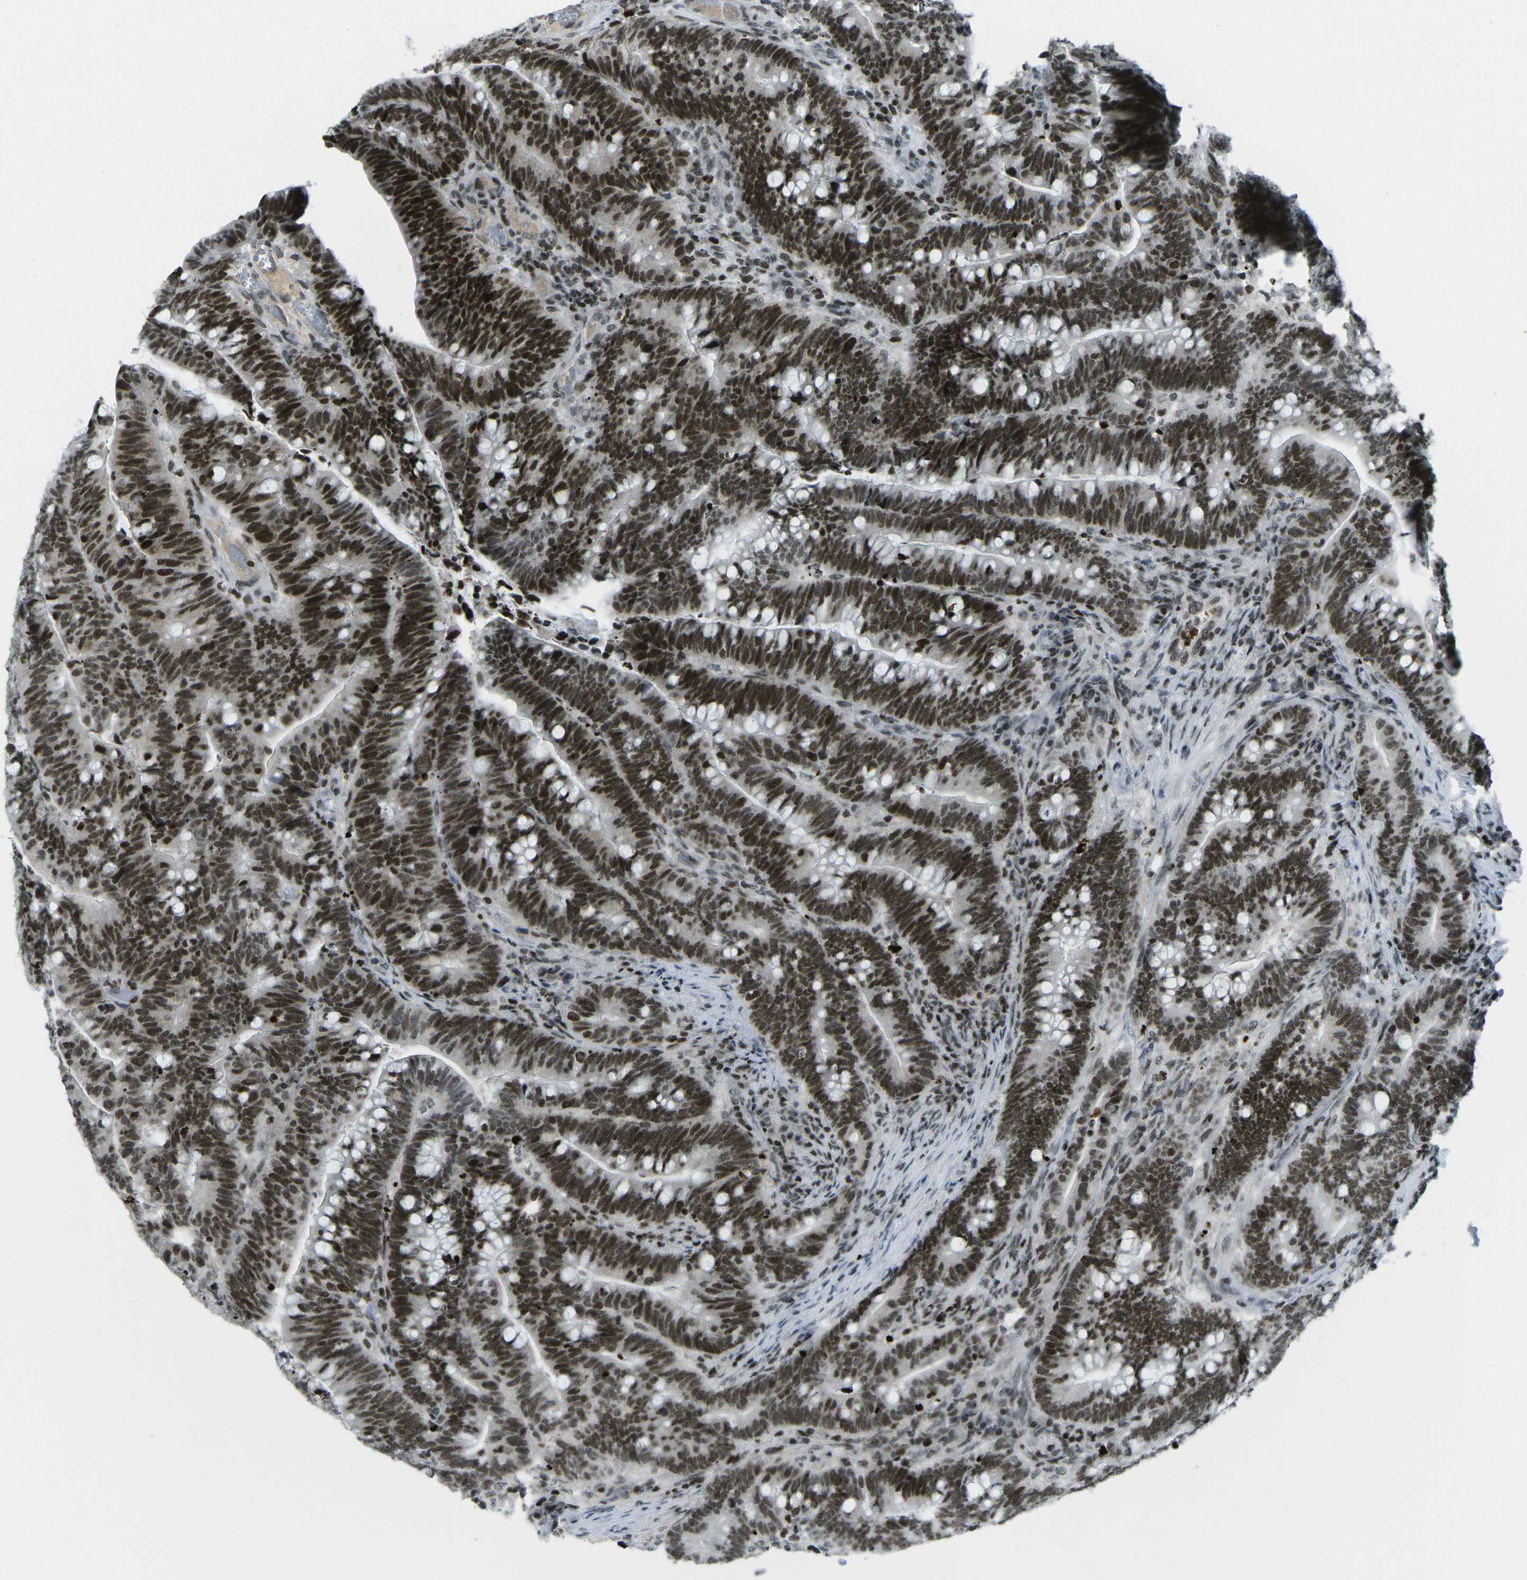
{"staining": {"intensity": "strong", "quantity": ">75%", "location": "nuclear"}, "tissue": "colorectal cancer", "cell_type": "Tumor cells", "image_type": "cancer", "snomed": [{"axis": "morphology", "description": "Normal tissue, NOS"}, {"axis": "morphology", "description": "Adenocarcinoma, NOS"}, {"axis": "topography", "description": "Colon"}], "caption": "Strong nuclear expression is appreciated in about >75% of tumor cells in colorectal cancer (adenocarcinoma).", "gene": "EME1", "patient": {"sex": "female", "age": 66}}